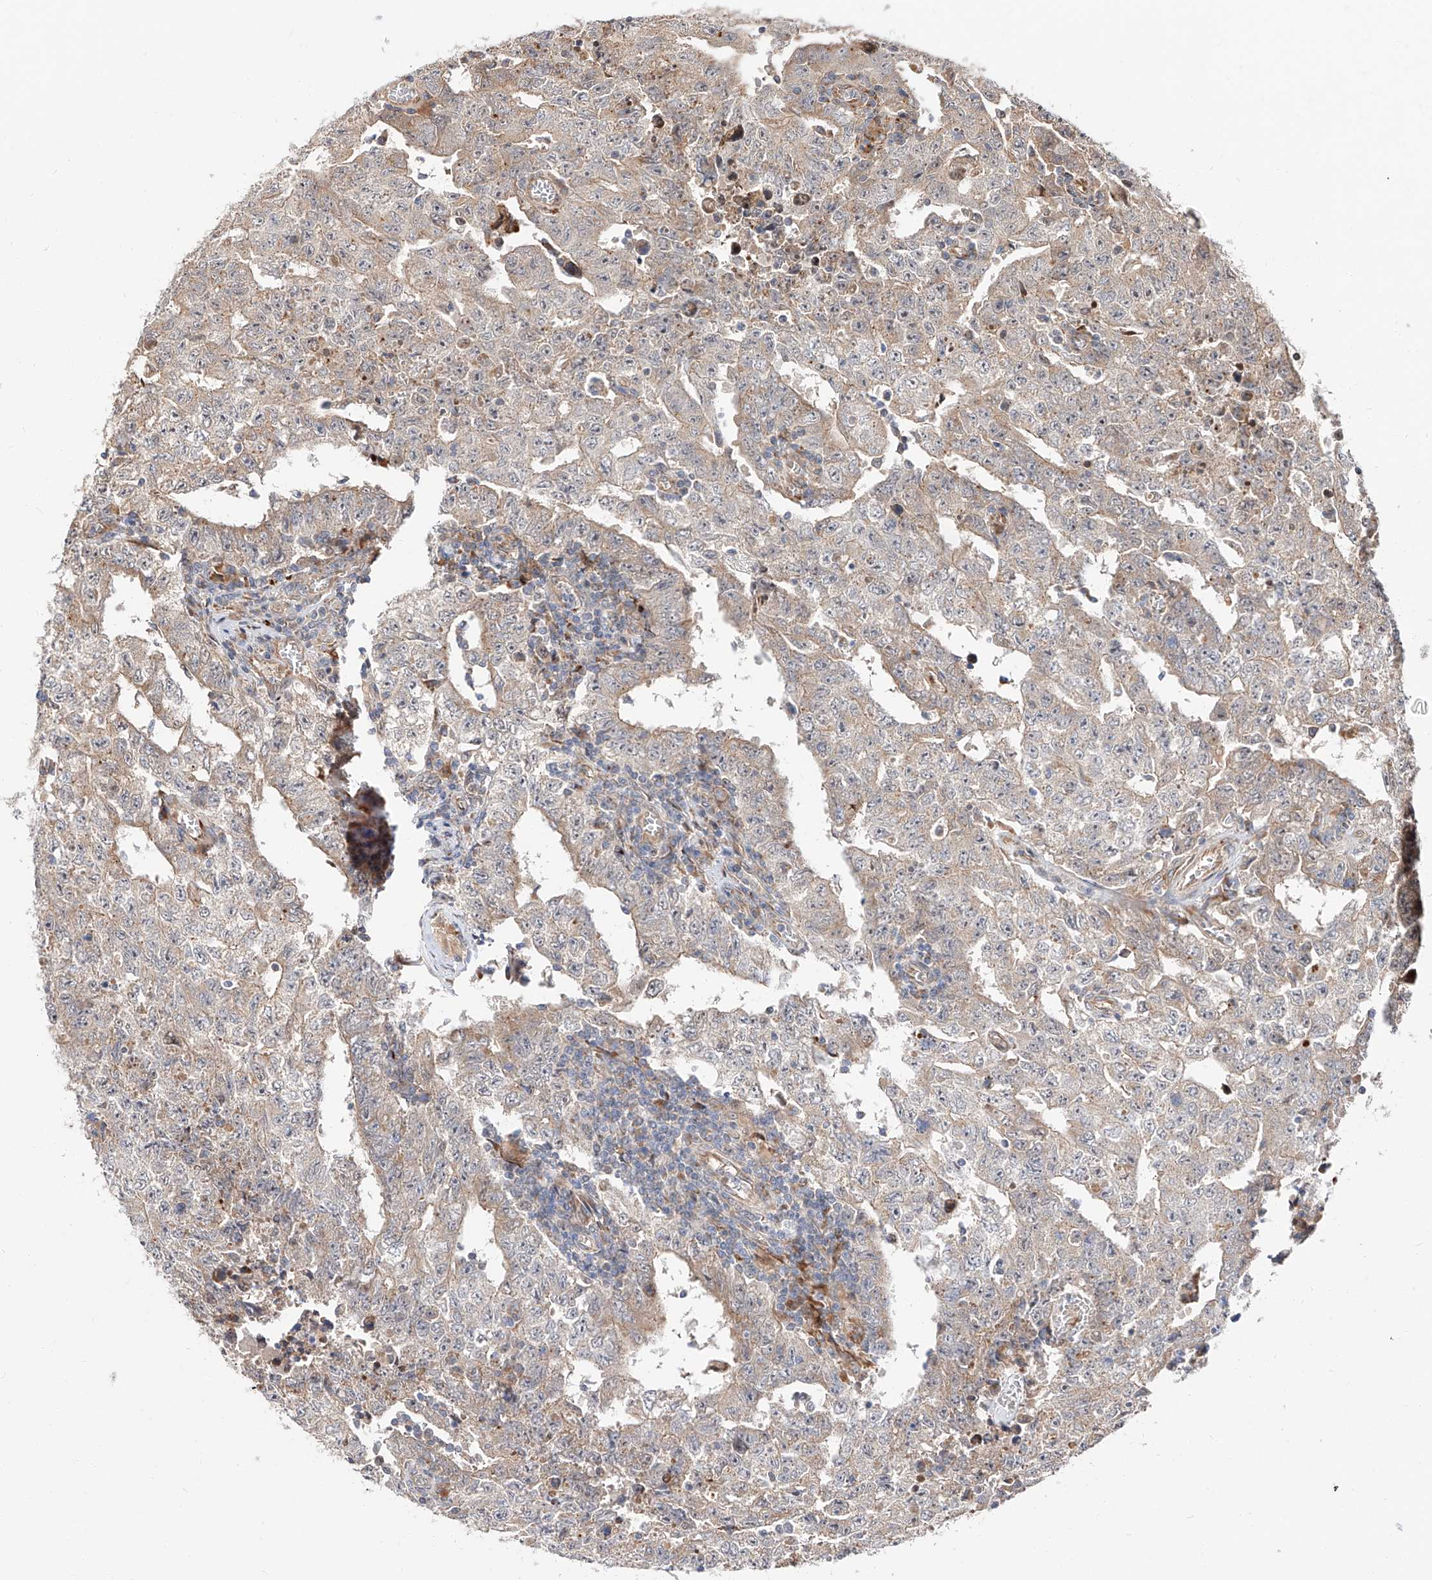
{"staining": {"intensity": "negative", "quantity": "none", "location": "none"}, "tissue": "testis cancer", "cell_type": "Tumor cells", "image_type": "cancer", "snomed": [{"axis": "morphology", "description": "Carcinoma, Embryonal, NOS"}, {"axis": "topography", "description": "Testis"}], "caption": "Immunohistochemical staining of human testis cancer displays no significant expression in tumor cells. The staining is performed using DAB (3,3'-diaminobenzidine) brown chromogen with nuclei counter-stained in using hematoxylin.", "gene": "DIRAS3", "patient": {"sex": "male", "age": 26}}